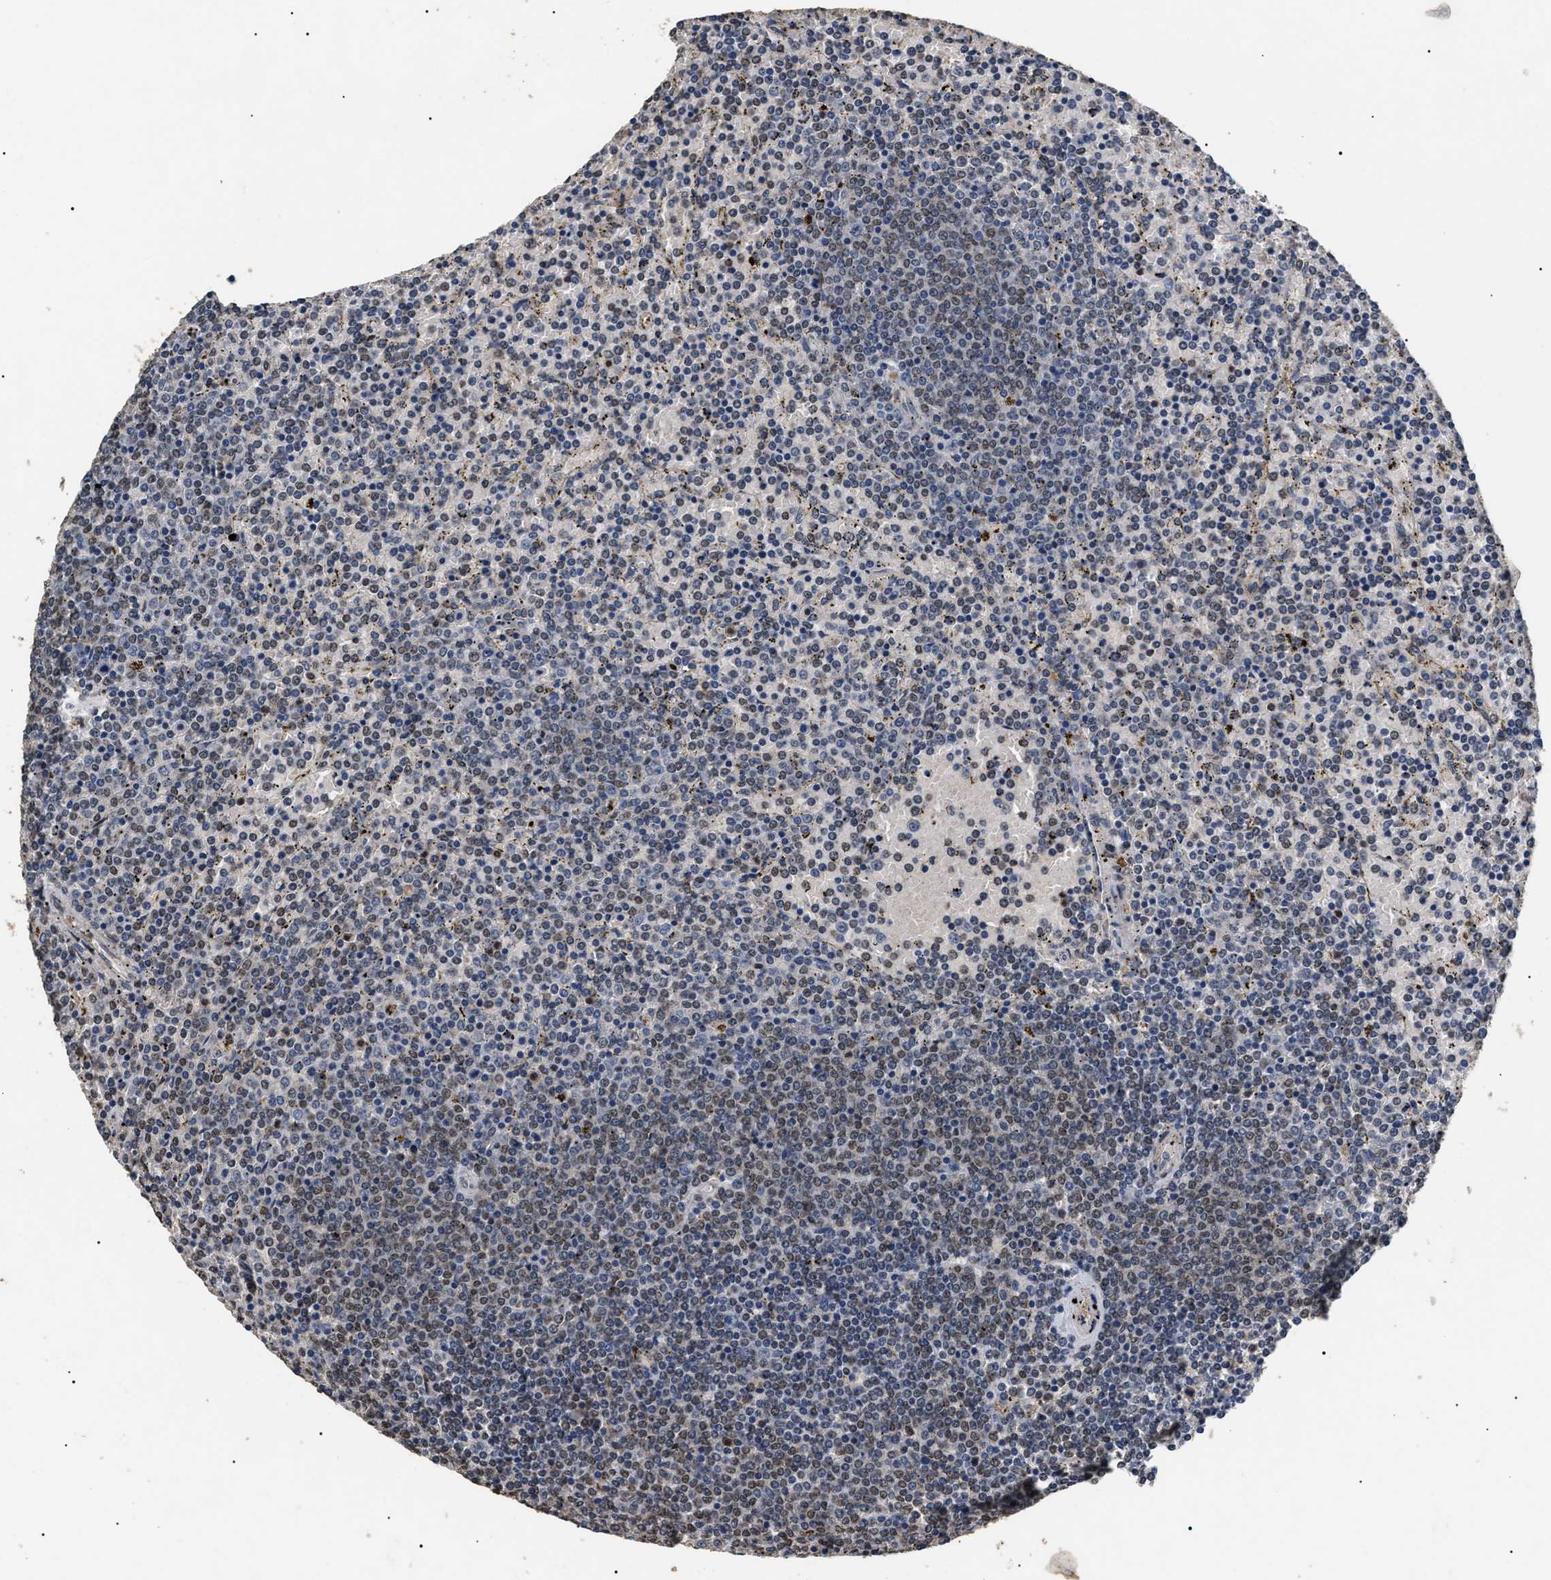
{"staining": {"intensity": "weak", "quantity": "25%-75%", "location": "nuclear"}, "tissue": "lymphoma", "cell_type": "Tumor cells", "image_type": "cancer", "snomed": [{"axis": "morphology", "description": "Malignant lymphoma, non-Hodgkin's type, Low grade"}, {"axis": "topography", "description": "Spleen"}], "caption": "Weak nuclear staining is seen in about 25%-75% of tumor cells in malignant lymphoma, non-Hodgkin's type (low-grade). Using DAB (brown) and hematoxylin (blue) stains, captured at high magnification using brightfield microscopy.", "gene": "ANP32E", "patient": {"sex": "female", "age": 77}}